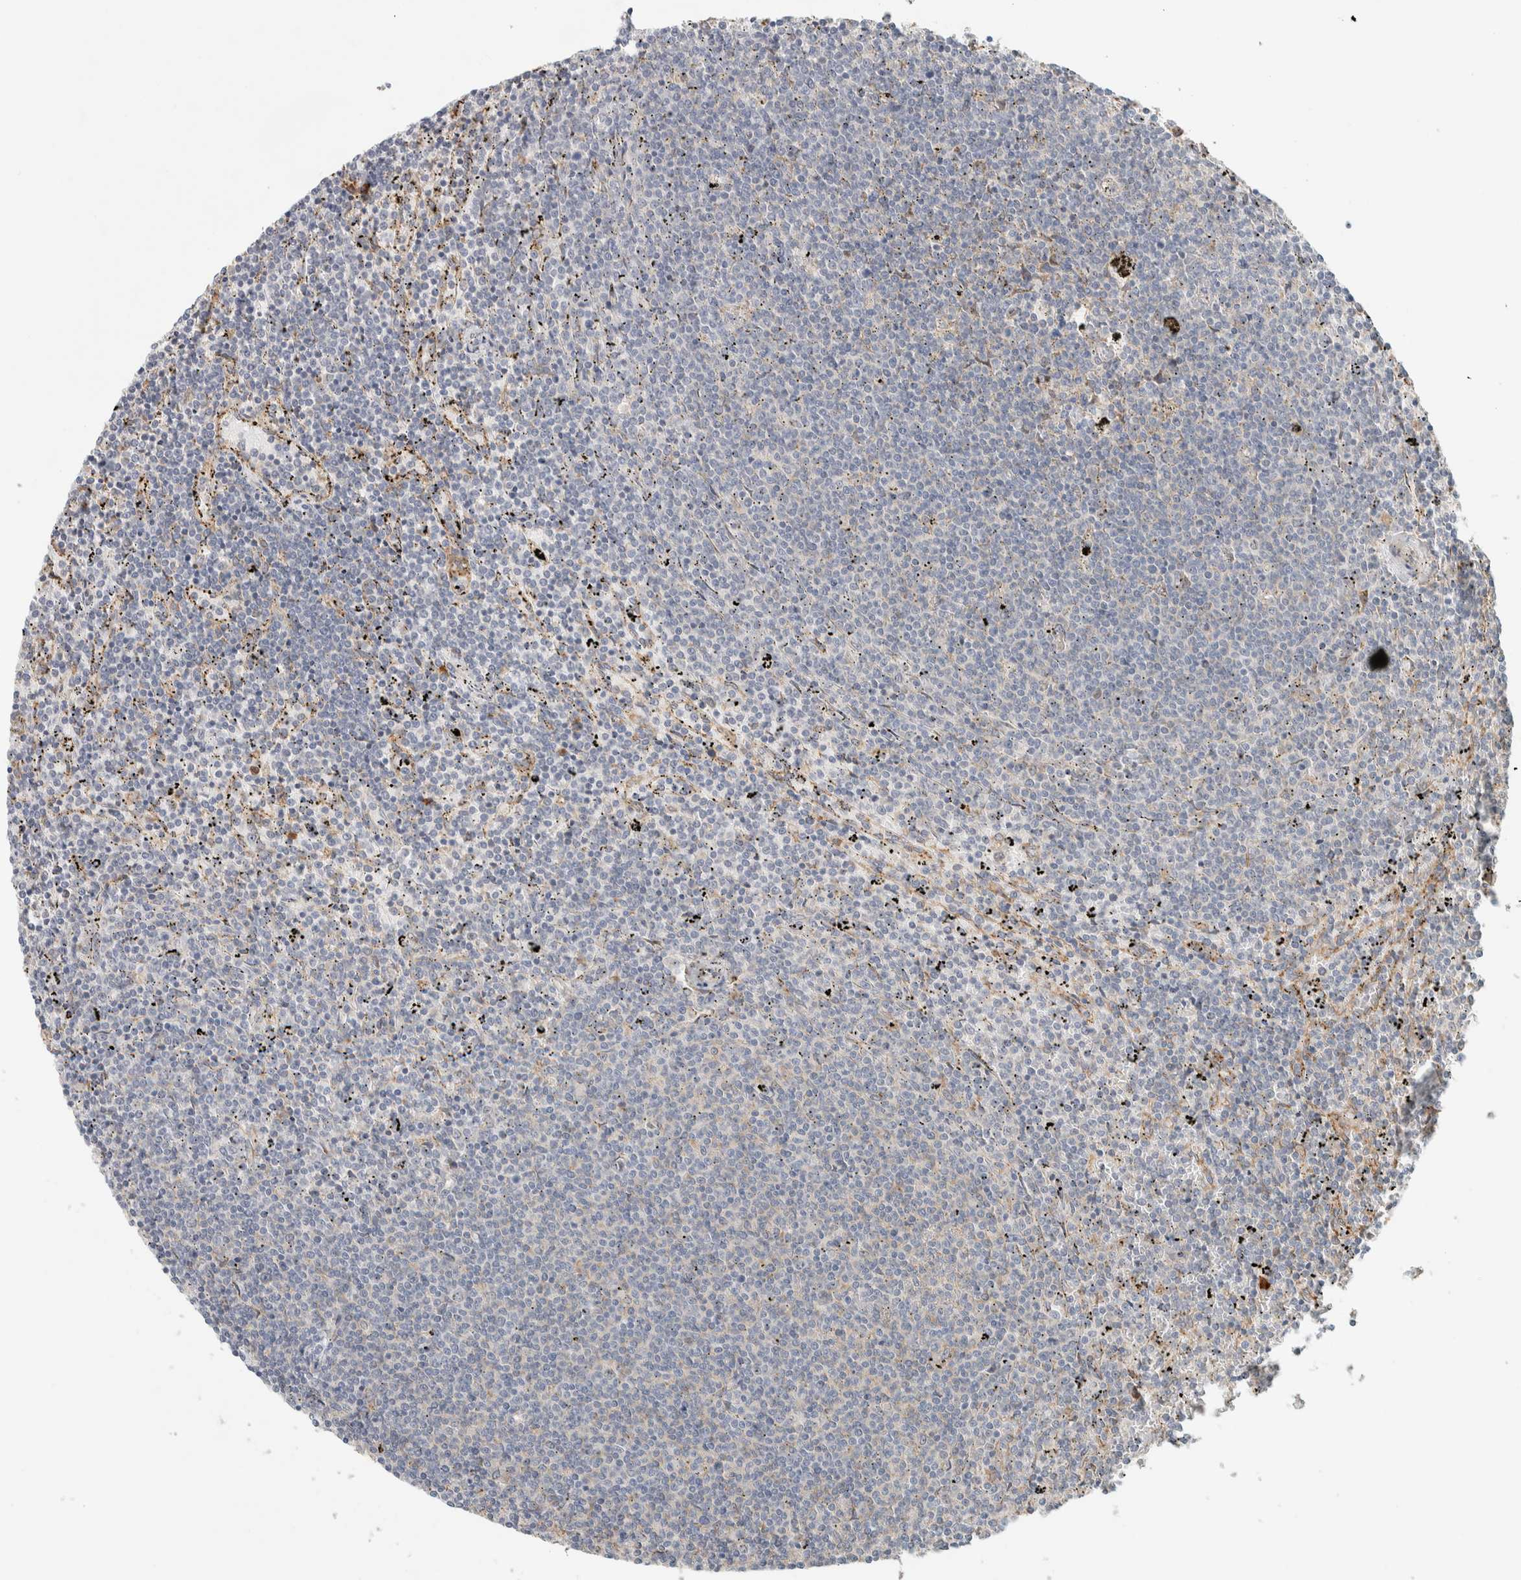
{"staining": {"intensity": "negative", "quantity": "none", "location": "none"}, "tissue": "lymphoma", "cell_type": "Tumor cells", "image_type": "cancer", "snomed": [{"axis": "morphology", "description": "Malignant lymphoma, non-Hodgkin's type, Low grade"}, {"axis": "topography", "description": "Spleen"}], "caption": "The histopathology image reveals no significant positivity in tumor cells of low-grade malignant lymphoma, non-Hodgkin's type.", "gene": "KLHL40", "patient": {"sex": "female", "age": 50}}